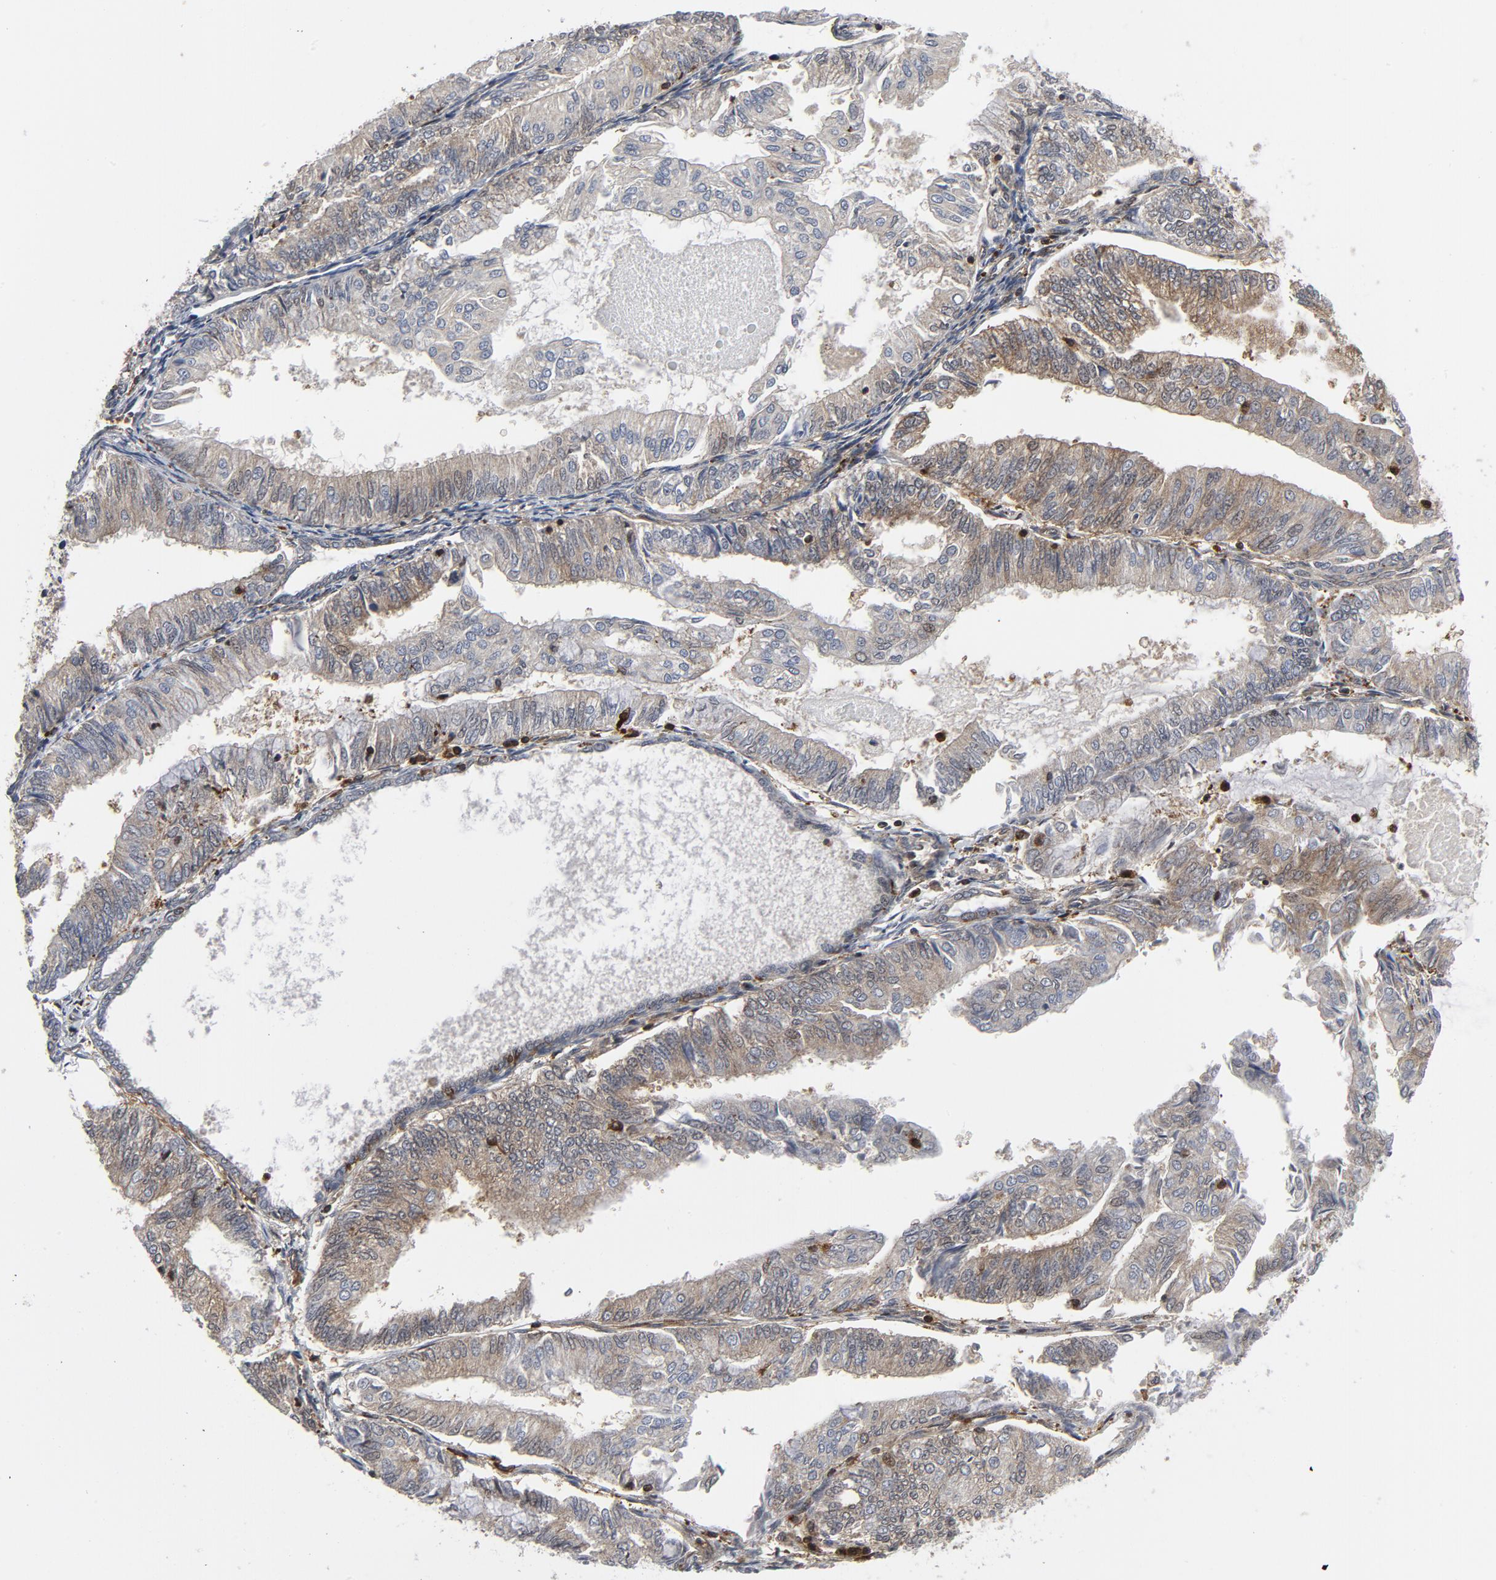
{"staining": {"intensity": "moderate", "quantity": ">75%", "location": "cytoplasmic/membranous"}, "tissue": "endometrial cancer", "cell_type": "Tumor cells", "image_type": "cancer", "snomed": [{"axis": "morphology", "description": "Adenocarcinoma, NOS"}, {"axis": "topography", "description": "Endometrium"}], "caption": "A high-resolution histopathology image shows immunohistochemistry staining of adenocarcinoma (endometrial), which shows moderate cytoplasmic/membranous expression in approximately >75% of tumor cells.", "gene": "YES1", "patient": {"sex": "female", "age": 59}}